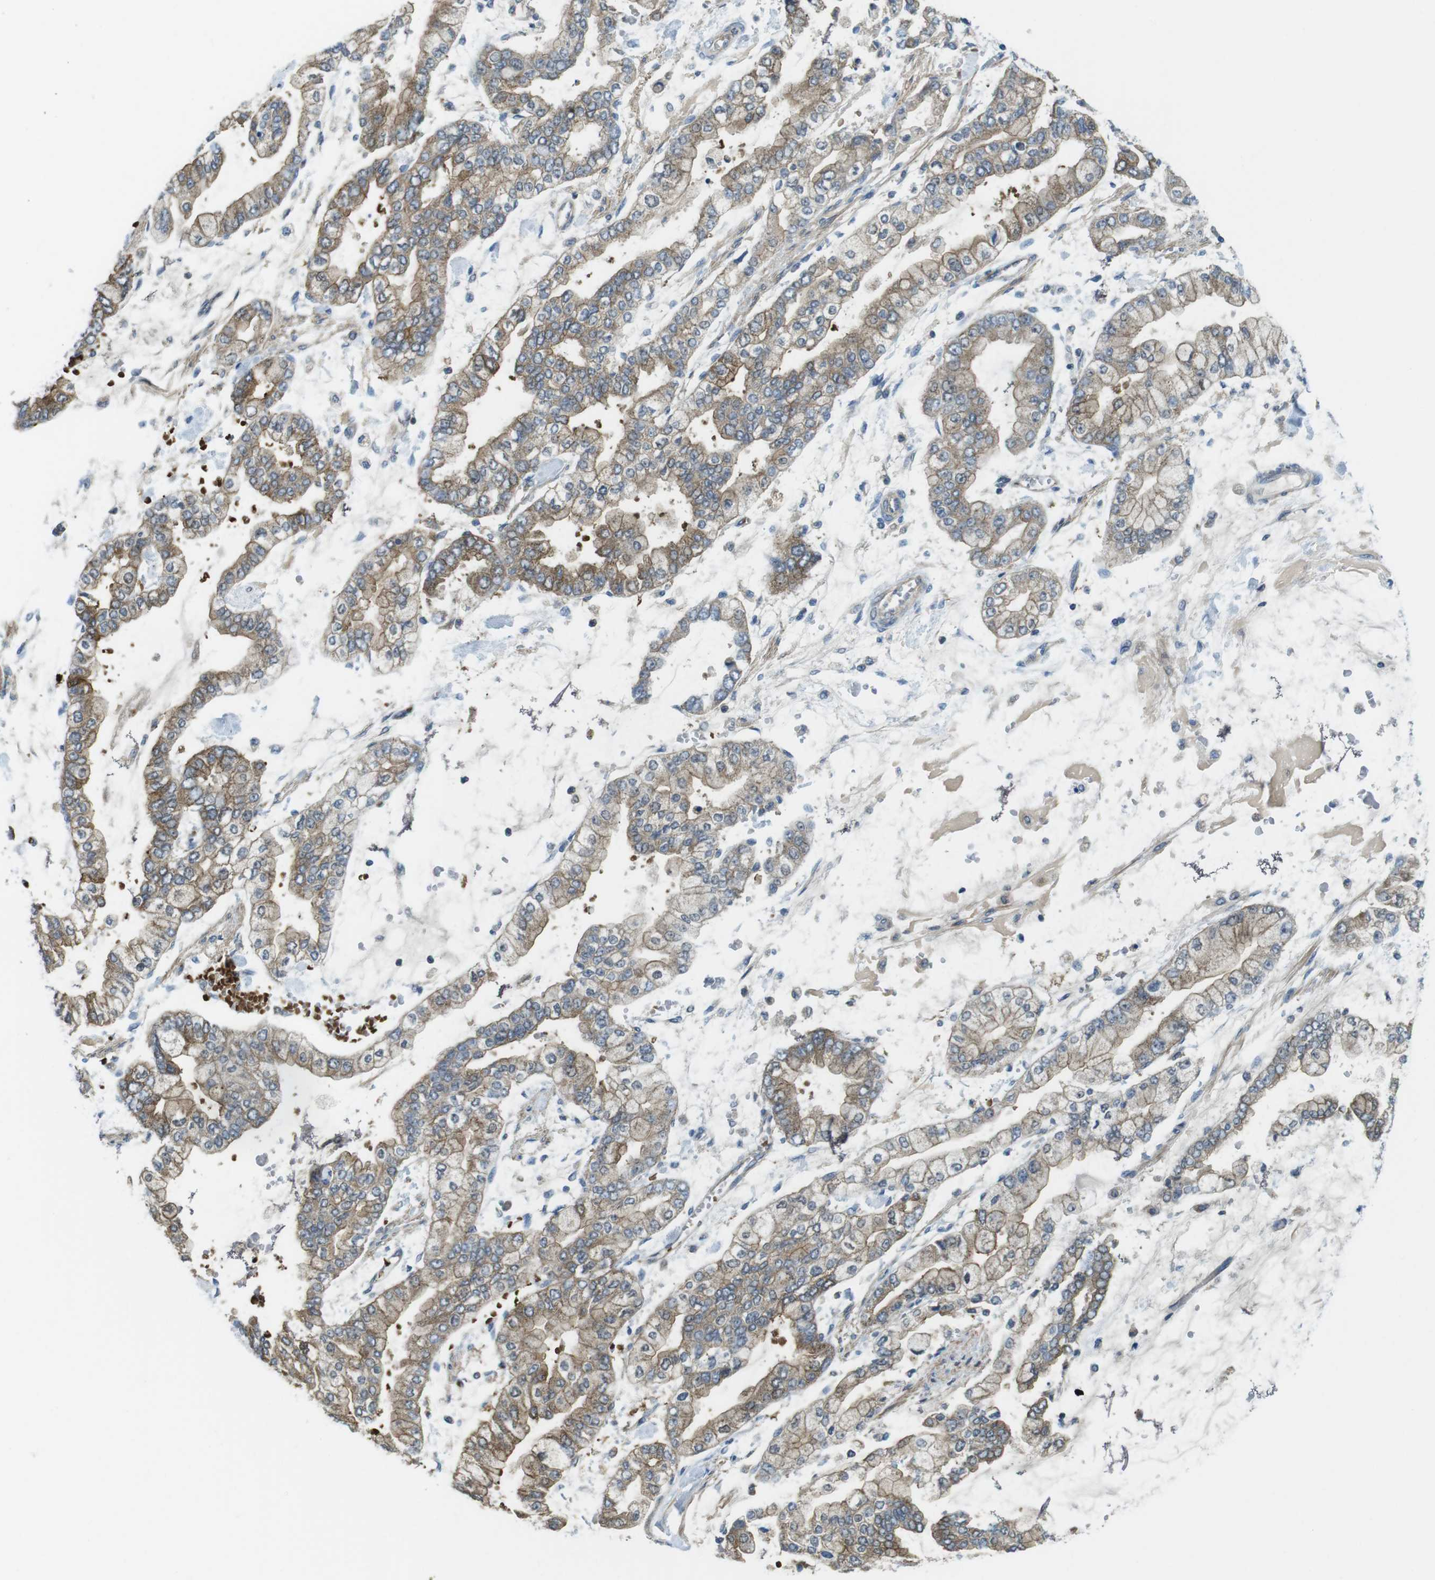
{"staining": {"intensity": "weak", "quantity": ">75%", "location": "cytoplasmic/membranous"}, "tissue": "stomach cancer", "cell_type": "Tumor cells", "image_type": "cancer", "snomed": [{"axis": "morphology", "description": "Normal tissue, NOS"}, {"axis": "morphology", "description": "Adenocarcinoma, NOS"}, {"axis": "topography", "description": "Stomach, upper"}, {"axis": "topography", "description": "Stomach"}], "caption": "The histopathology image shows immunohistochemical staining of adenocarcinoma (stomach). There is weak cytoplasmic/membranous staining is identified in approximately >75% of tumor cells.", "gene": "LRRC3B", "patient": {"sex": "male", "age": 76}}